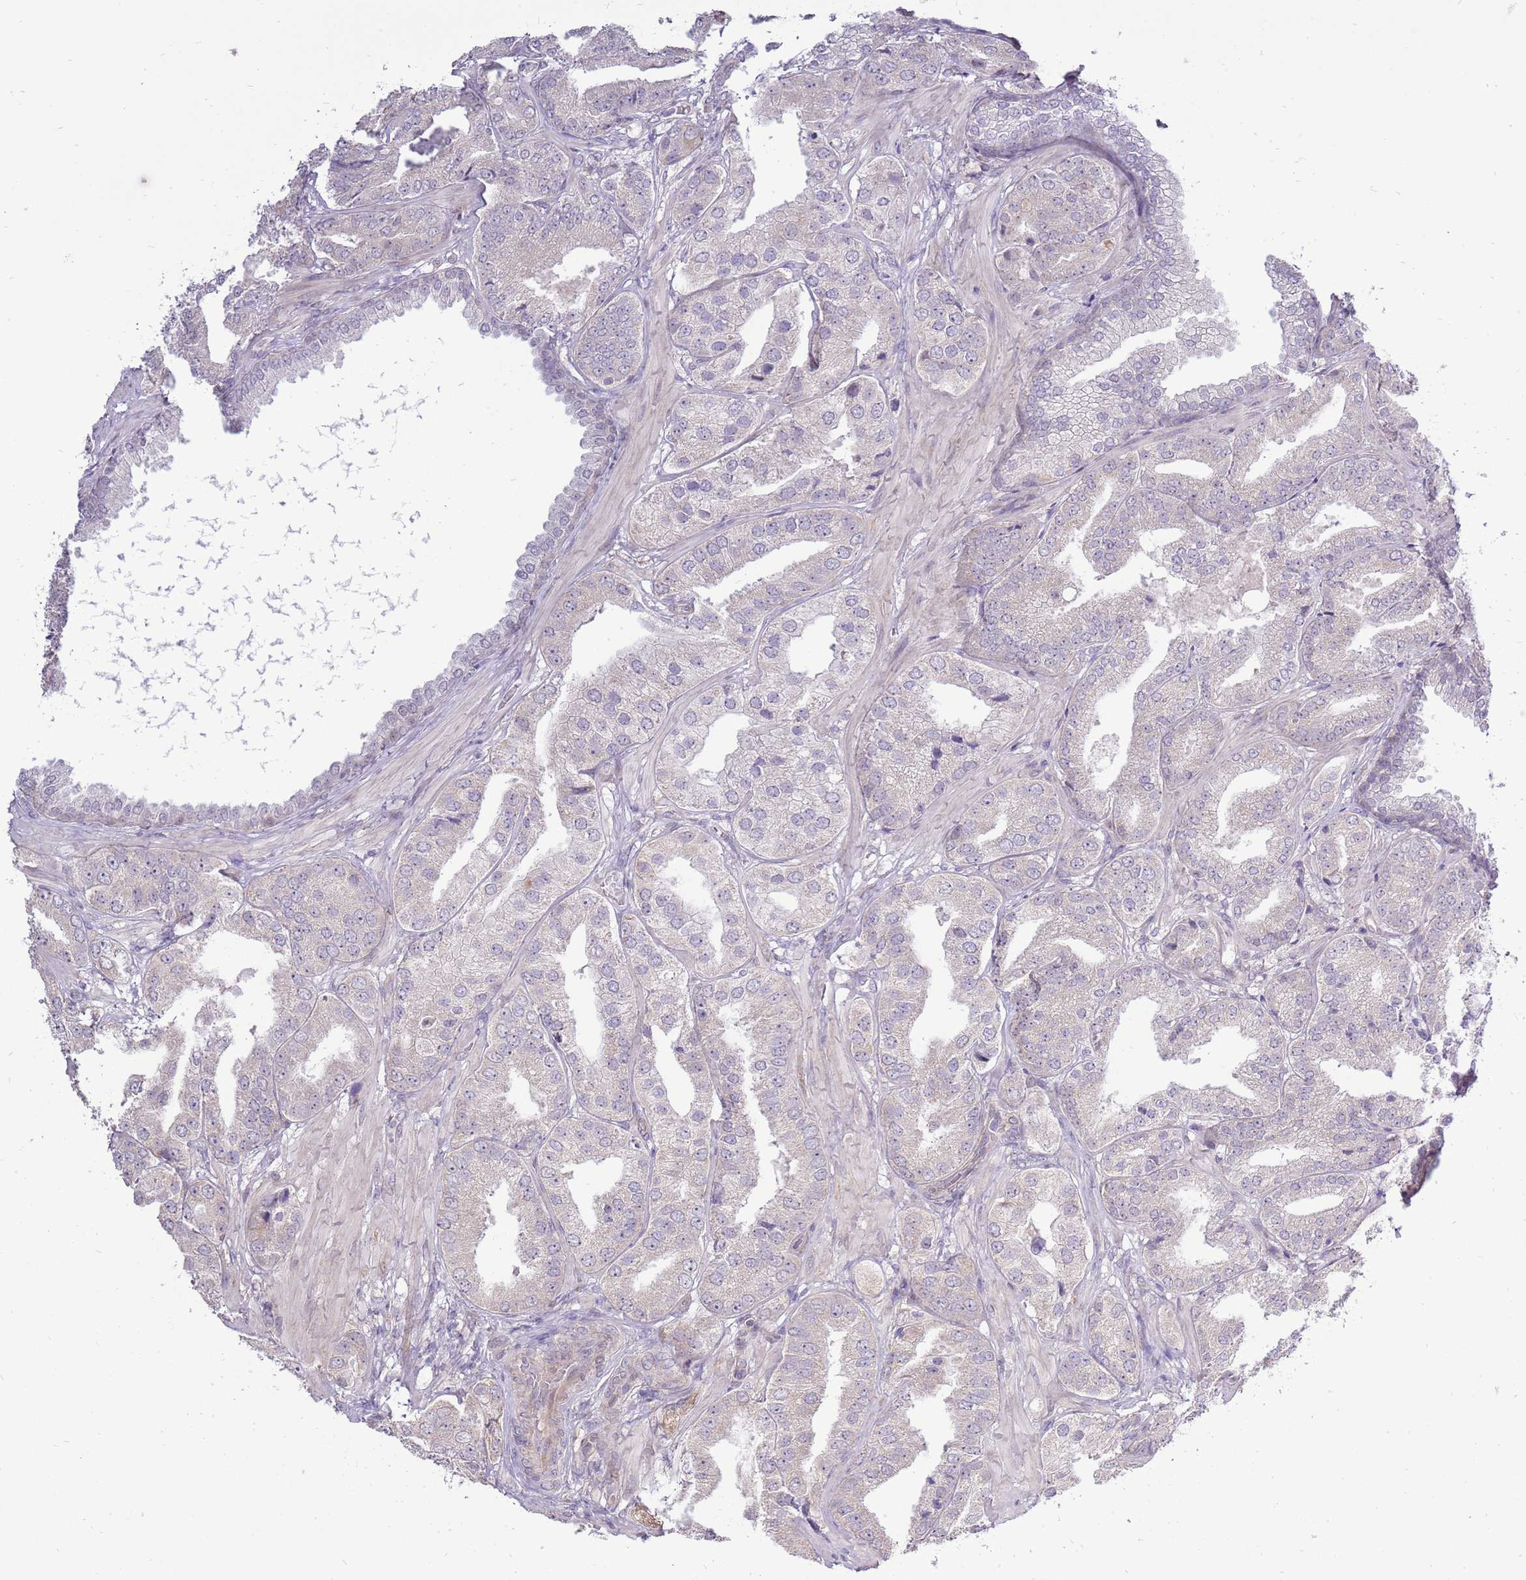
{"staining": {"intensity": "negative", "quantity": "none", "location": "none"}, "tissue": "prostate cancer", "cell_type": "Tumor cells", "image_type": "cancer", "snomed": [{"axis": "morphology", "description": "Adenocarcinoma, High grade"}, {"axis": "topography", "description": "Prostate"}], "caption": "This is an immunohistochemistry photomicrograph of human prostate cancer (adenocarcinoma (high-grade)). There is no positivity in tumor cells.", "gene": "UGGT2", "patient": {"sex": "male", "age": 63}}